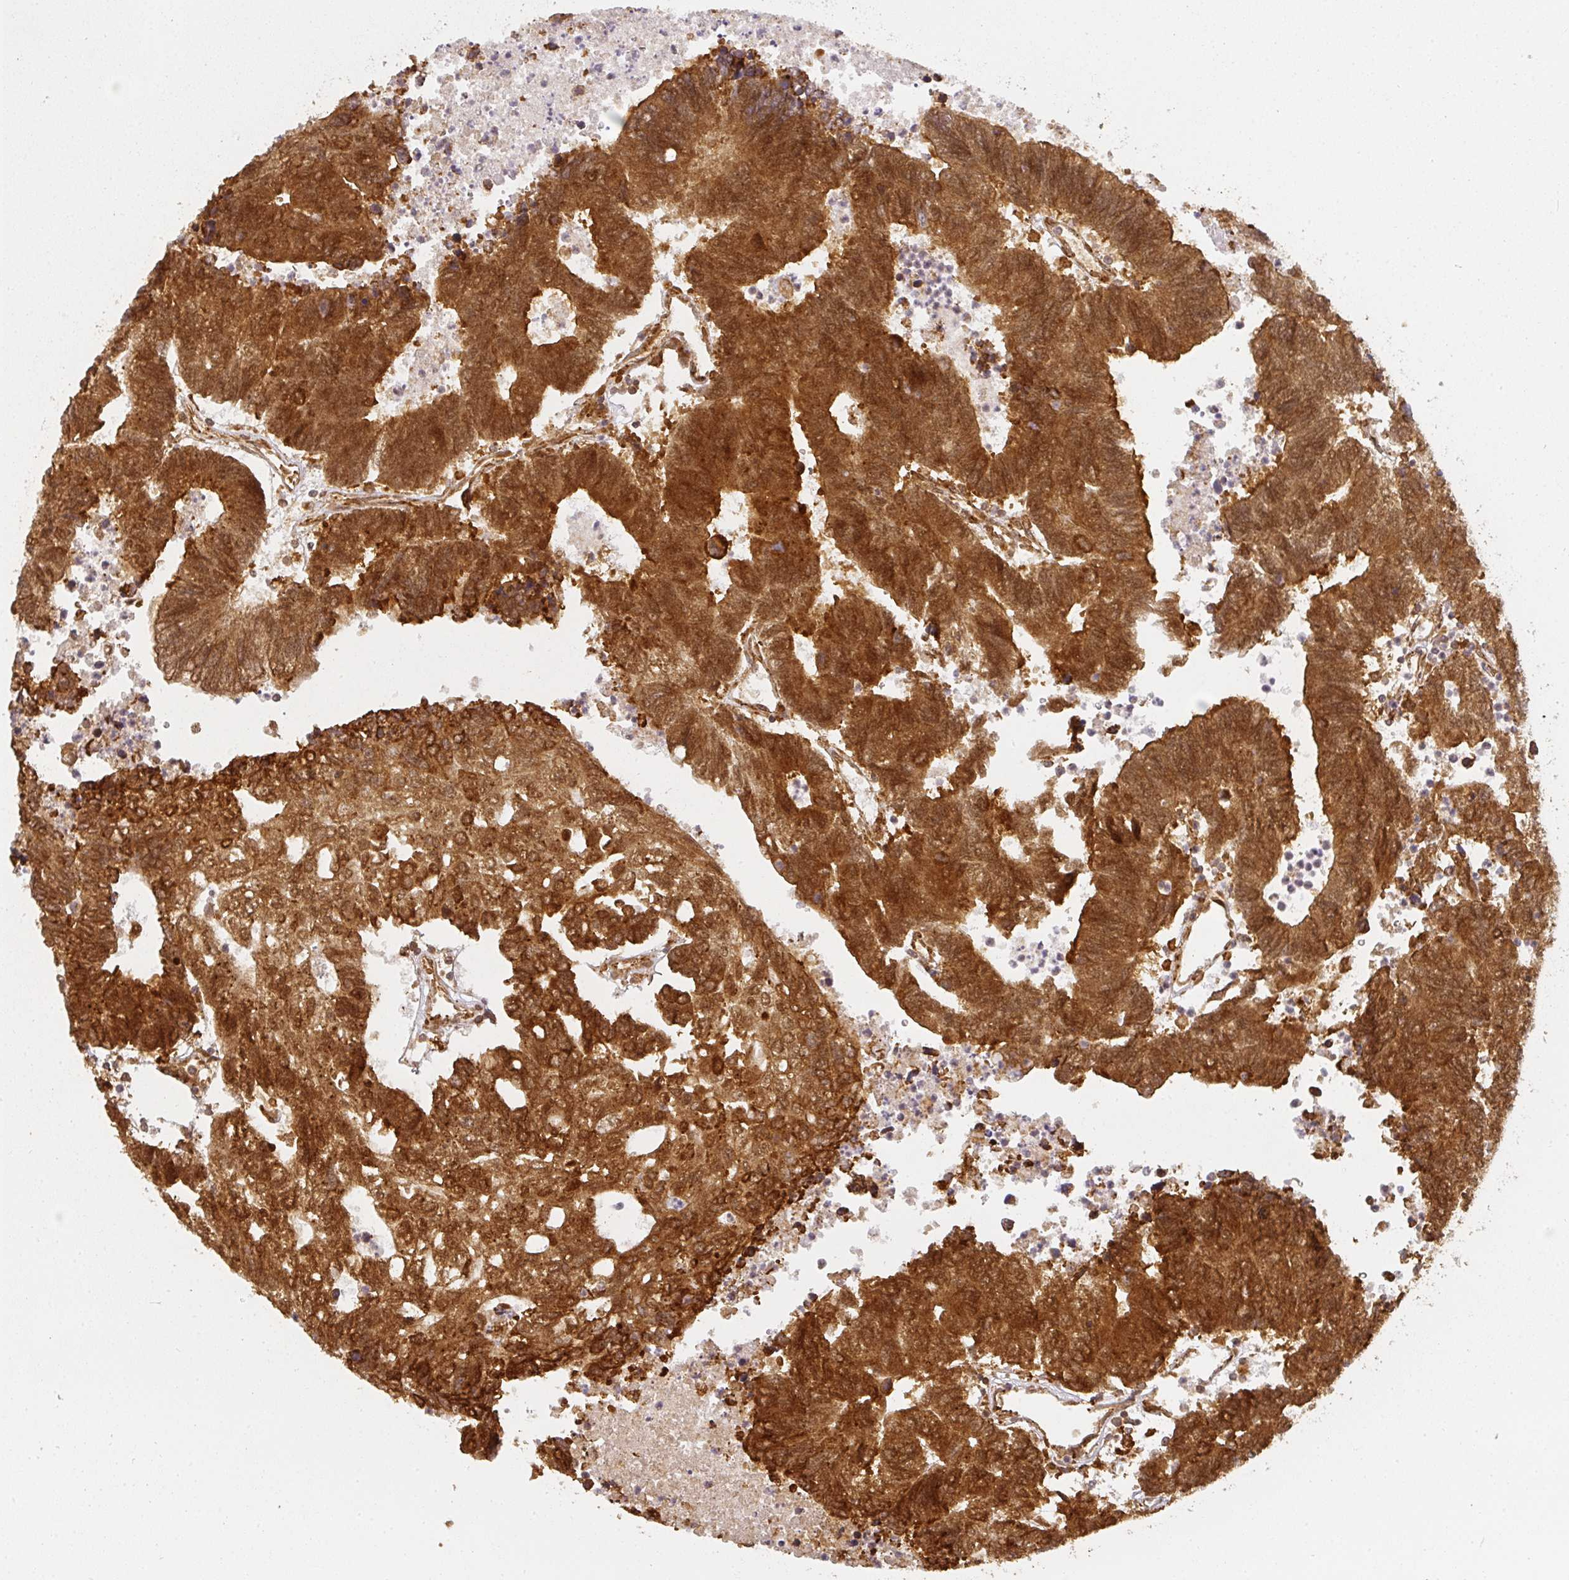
{"staining": {"intensity": "strong", "quantity": ">75%", "location": "cytoplasmic/membranous"}, "tissue": "colorectal cancer", "cell_type": "Tumor cells", "image_type": "cancer", "snomed": [{"axis": "morphology", "description": "Adenocarcinoma, NOS"}, {"axis": "topography", "description": "Colon"}], "caption": "IHC staining of adenocarcinoma (colorectal), which demonstrates high levels of strong cytoplasmic/membranous staining in approximately >75% of tumor cells indicating strong cytoplasmic/membranous protein positivity. The staining was performed using DAB (brown) for protein detection and nuclei were counterstained in hematoxylin (blue).", "gene": "PPP6R3", "patient": {"sex": "female", "age": 48}}